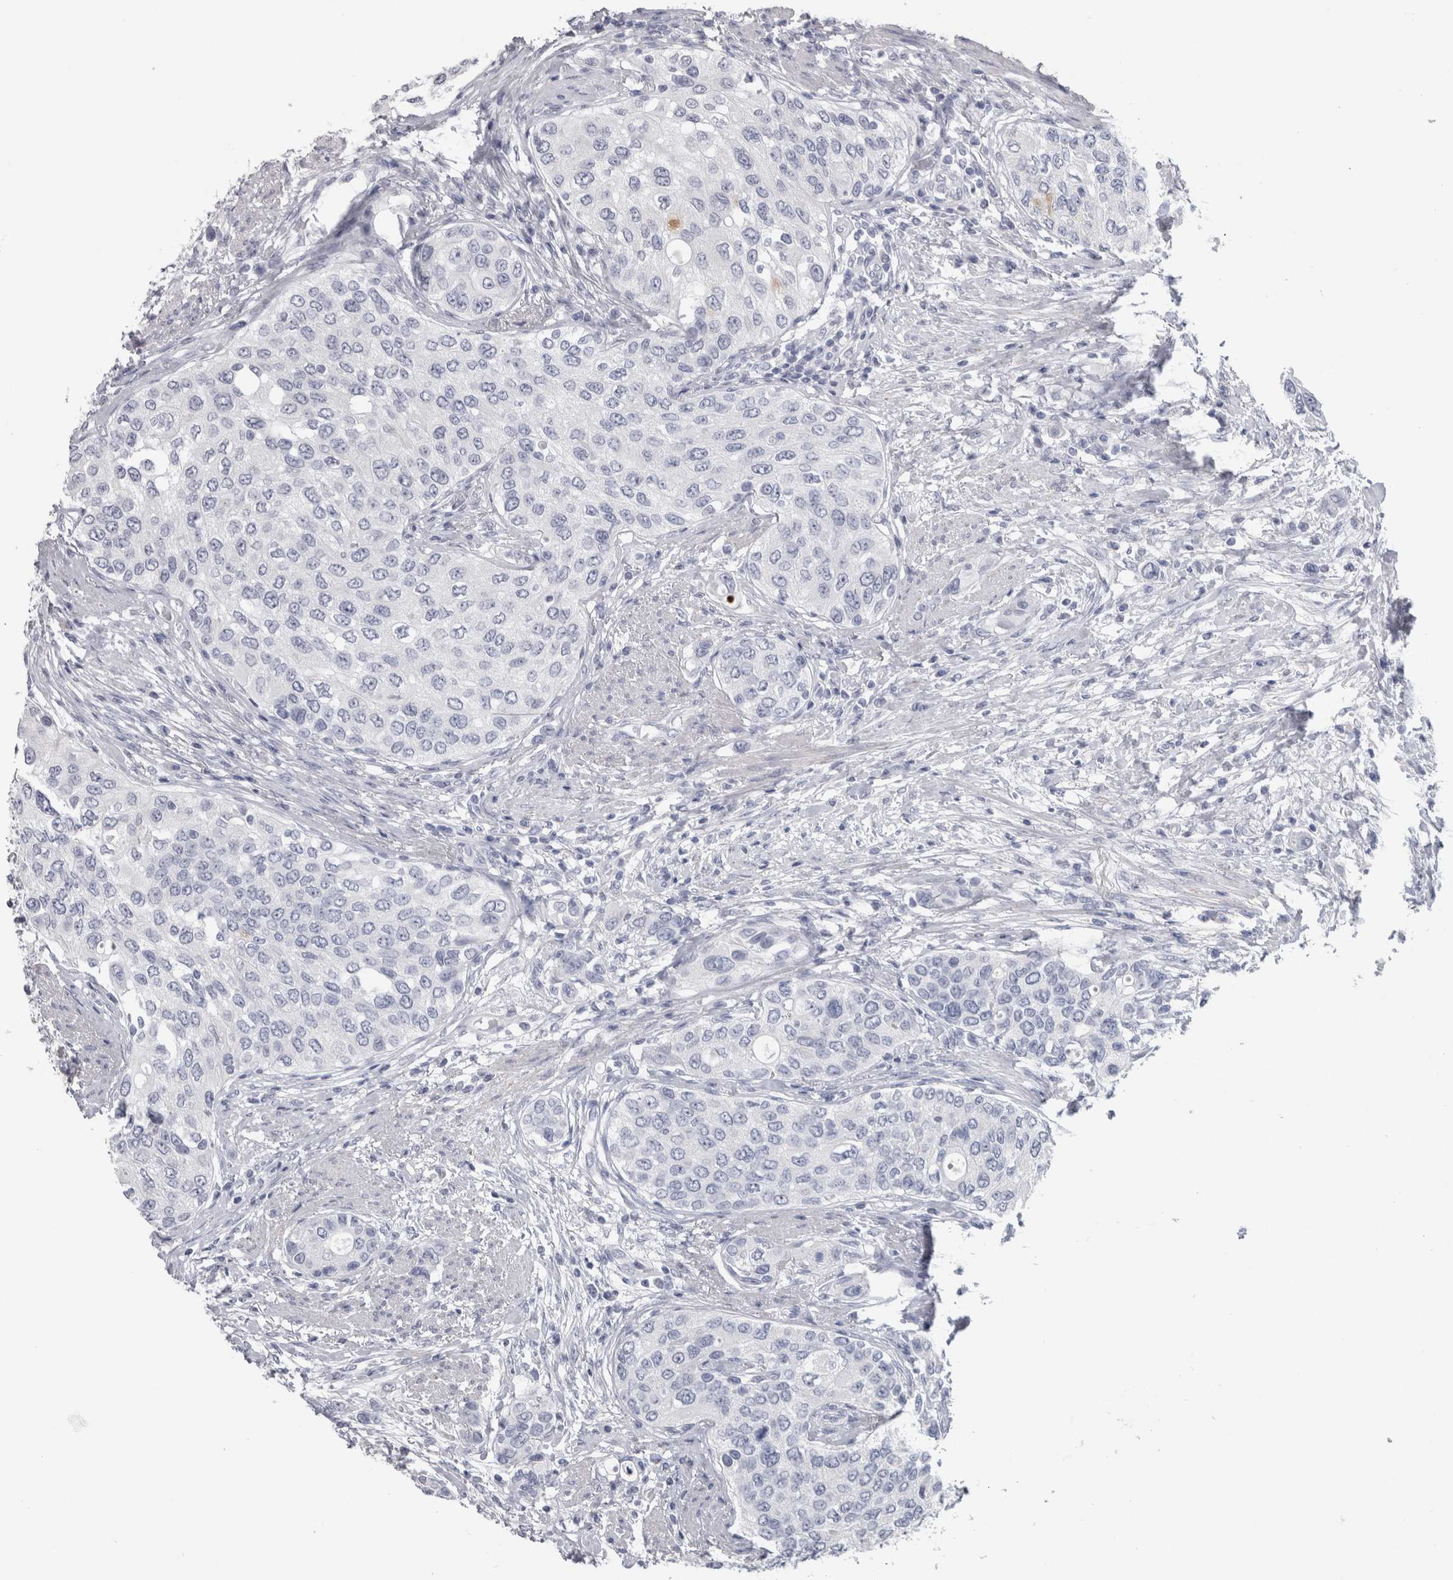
{"staining": {"intensity": "negative", "quantity": "none", "location": "none"}, "tissue": "urothelial cancer", "cell_type": "Tumor cells", "image_type": "cancer", "snomed": [{"axis": "morphology", "description": "Urothelial carcinoma, High grade"}, {"axis": "topography", "description": "Urinary bladder"}], "caption": "Tumor cells show no significant protein positivity in urothelial cancer.", "gene": "MSMB", "patient": {"sex": "female", "age": 56}}